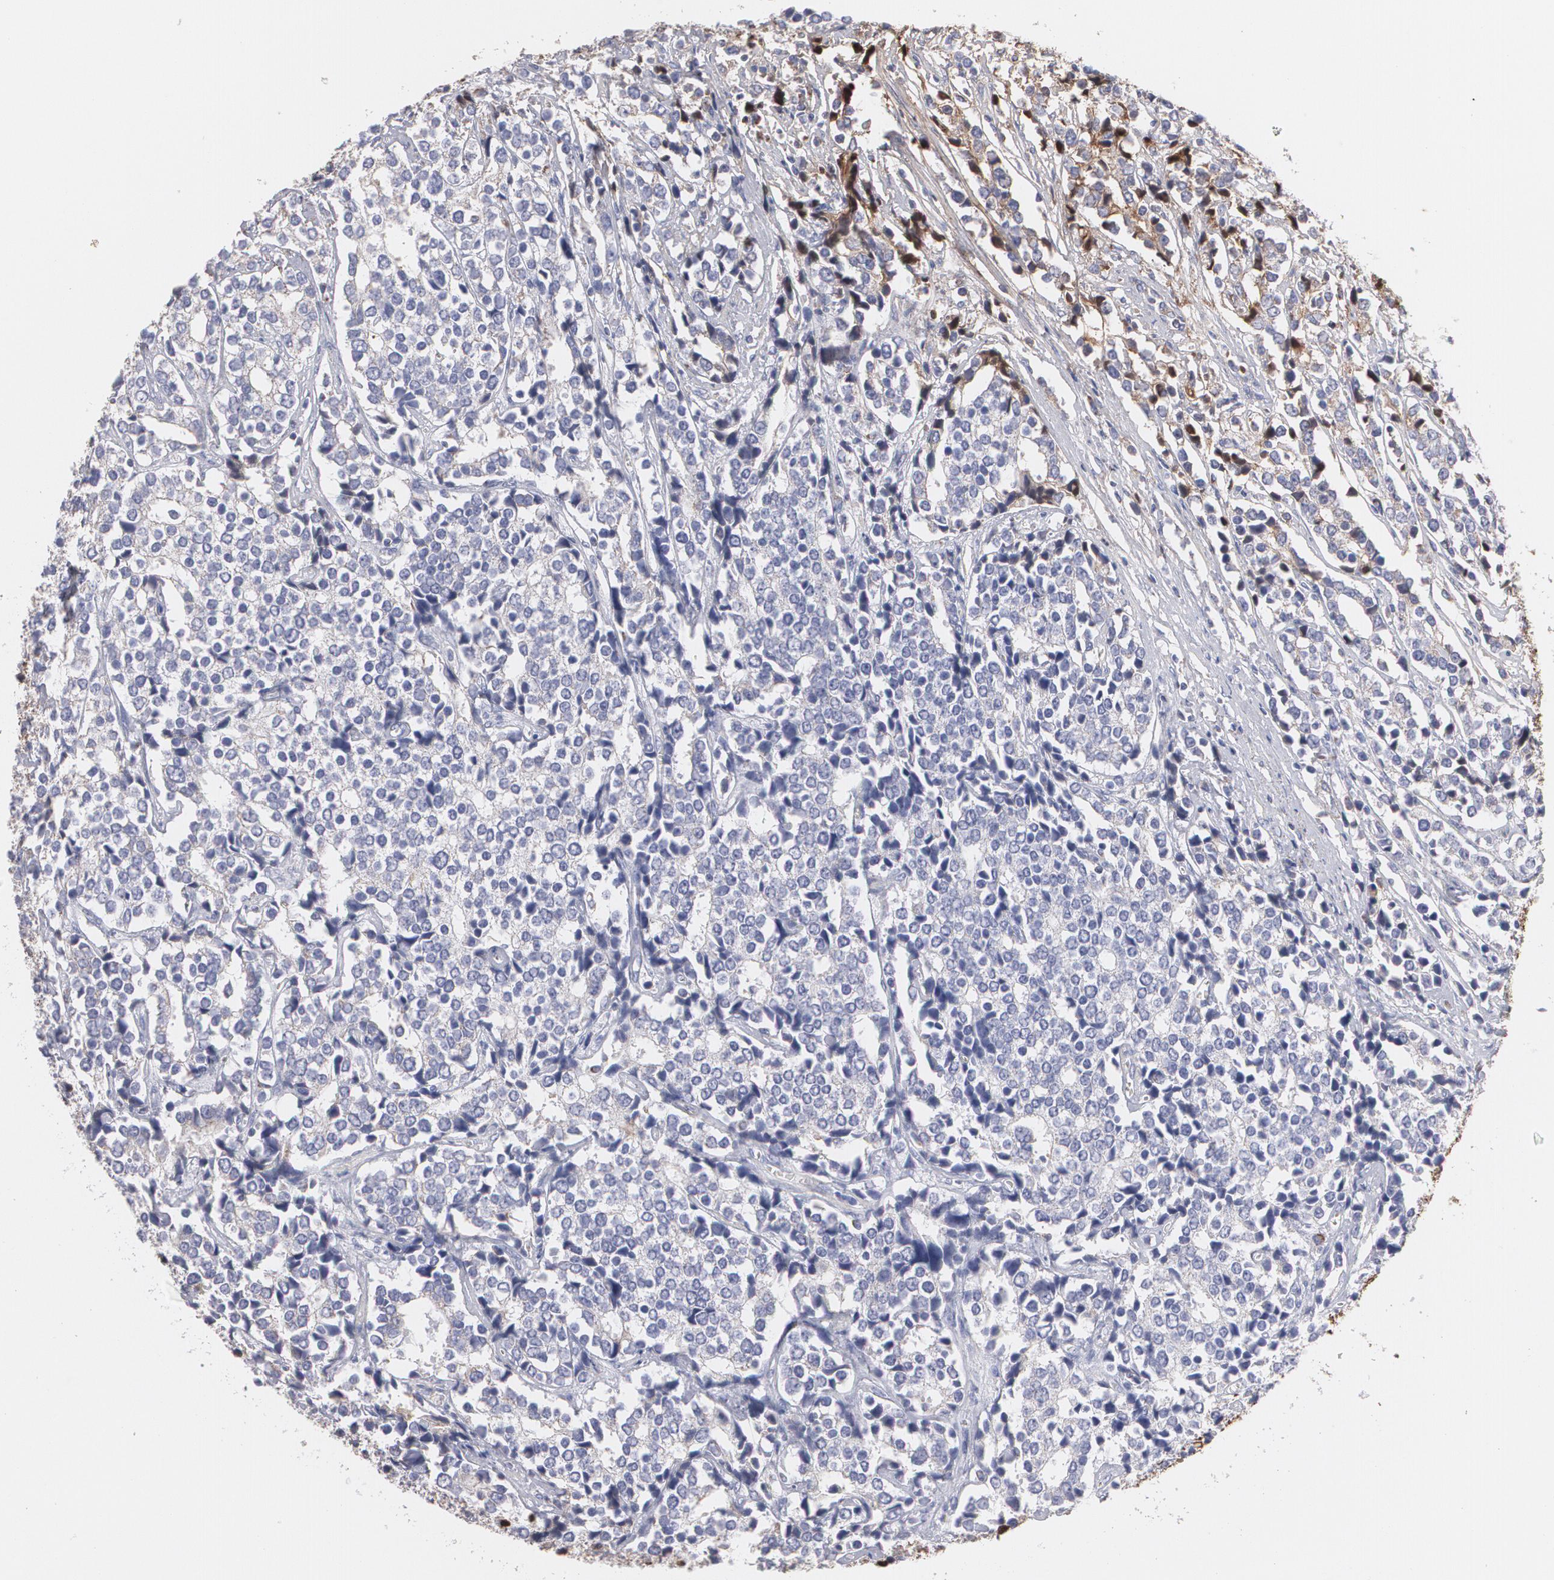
{"staining": {"intensity": "moderate", "quantity": "25%-75%", "location": "cytoplasmic/membranous"}, "tissue": "prostate cancer", "cell_type": "Tumor cells", "image_type": "cancer", "snomed": [{"axis": "morphology", "description": "Adenocarcinoma, High grade"}, {"axis": "topography", "description": "Prostate"}], "caption": "This image exhibits IHC staining of human high-grade adenocarcinoma (prostate), with medium moderate cytoplasmic/membranous staining in about 25%-75% of tumor cells.", "gene": "FBLN1", "patient": {"sex": "male", "age": 71}}